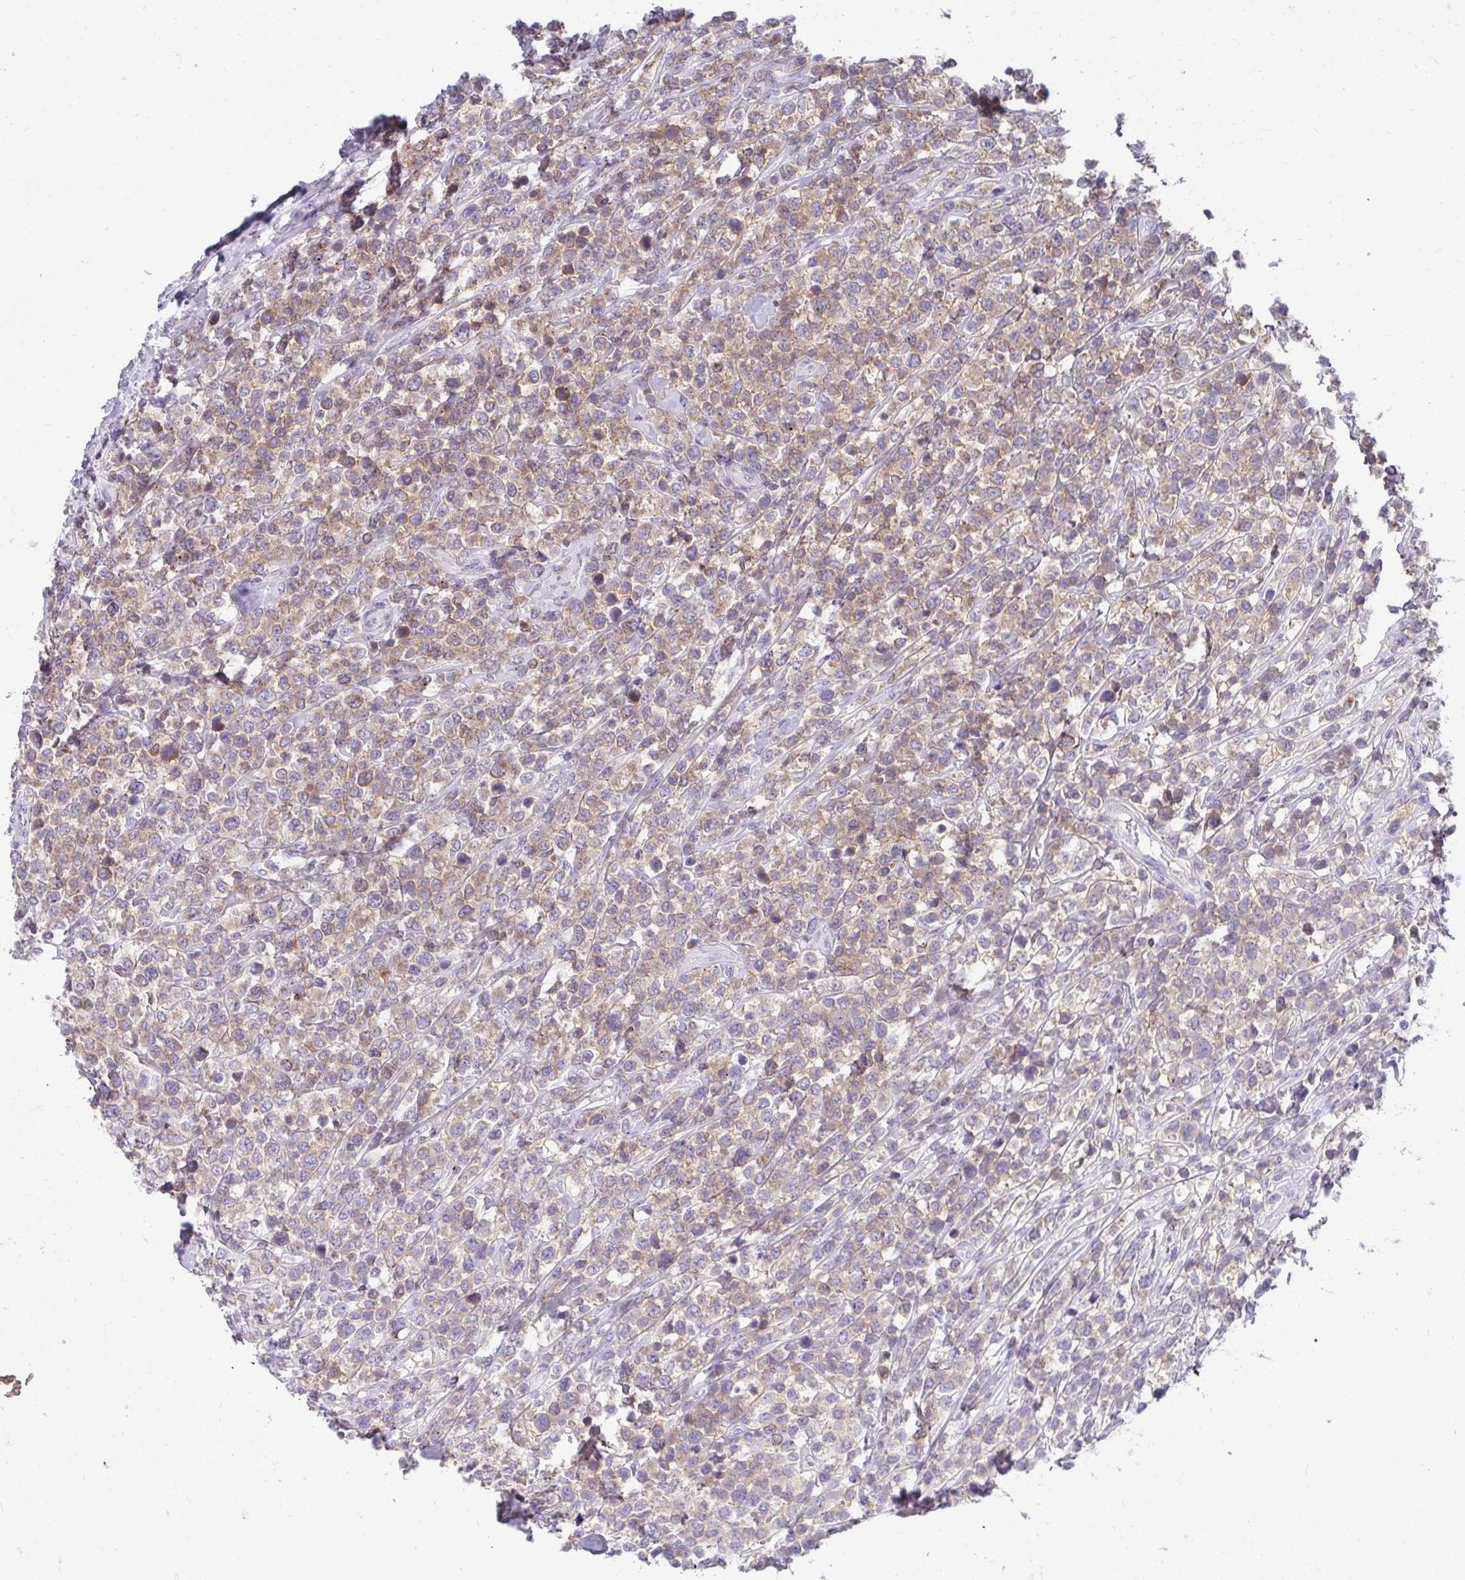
{"staining": {"intensity": "weak", "quantity": ">75%", "location": "cytoplasmic/membranous"}, "tissue": "lymphoma", "cell_type": "Tumor cells", "image_type": "cancer", "snomed": [{"axis": "morphology", "description": "Malignant lymphoma, non-Hodgkin's type, High grade"}, {"axis": "topography", "description": "Soft tissue"}], "caption": "Immunohistochemical staining of human lymphoma displays weak cytoplasmic/membranous protein staining in about >75% of tumor cells.", "gene": "VPS4B", "patient": {"sex": "female", "age": 56}}